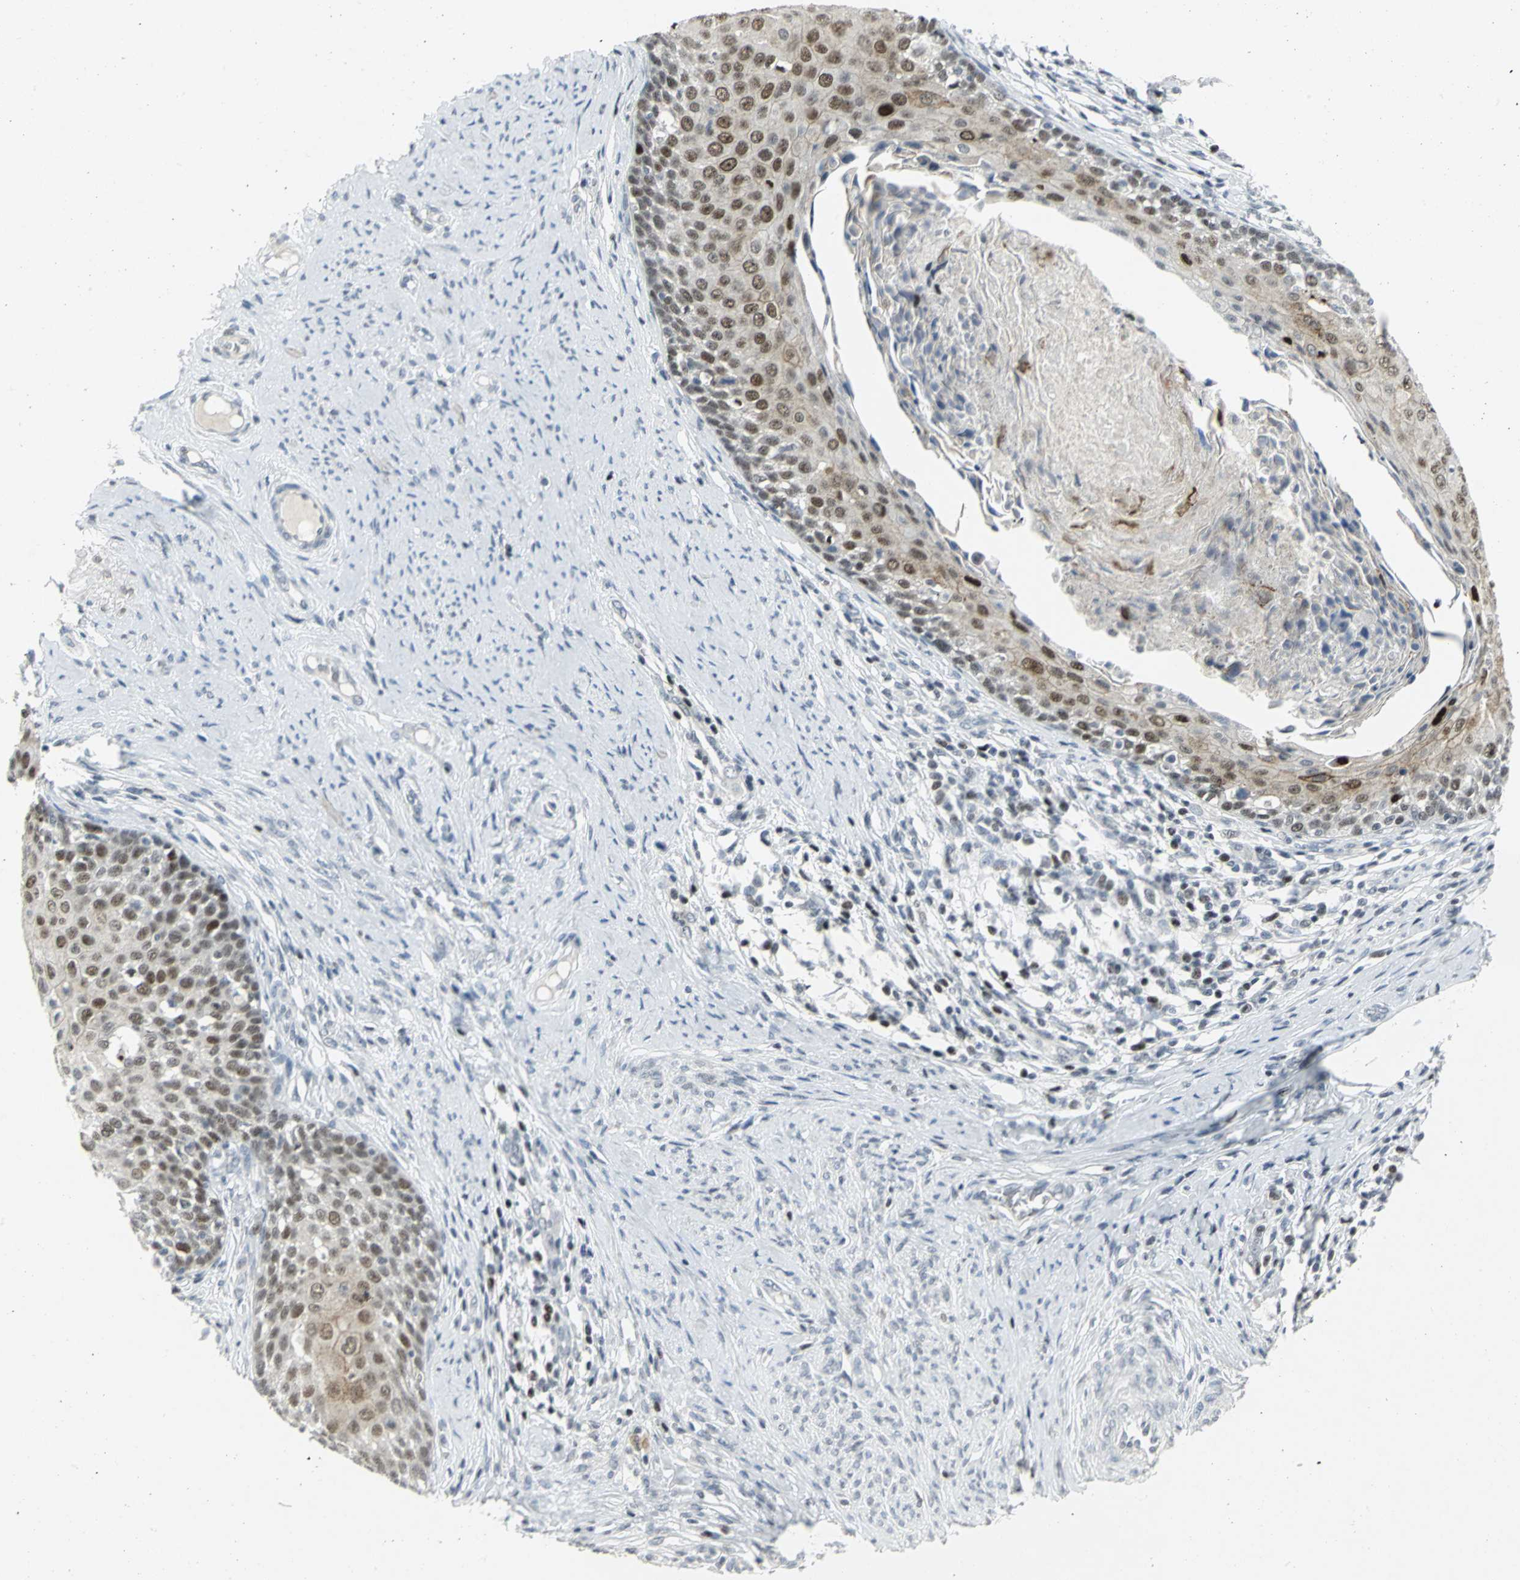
{"staining": {"intensity": "moderate", "quantity": ">75%", "location": "nuclear"}, "tissue": "cervical cancer", "cell_type": "Tumor cells", "image_type": "cancer", "snomed": [{"axis": "morphology", "description": "Squamous cell carcinoma, NOS"}, {"axis": "morphology", "description": "Adenocarcinoma, NOS"}, {"axis": "topography", "description": "Cervix"}], "caption": "Protein expression analysis of human cervical cancer (squamous cell carcinoma) reveals moderate nuclear positivity in approximately >75% of tumor cells. (DAB (3,3'-diaminobenzidine) IHC with brightfield microscopy, high magnification).", "gene": "RPA1", "patient": {"sex": "female", "age": 52}}